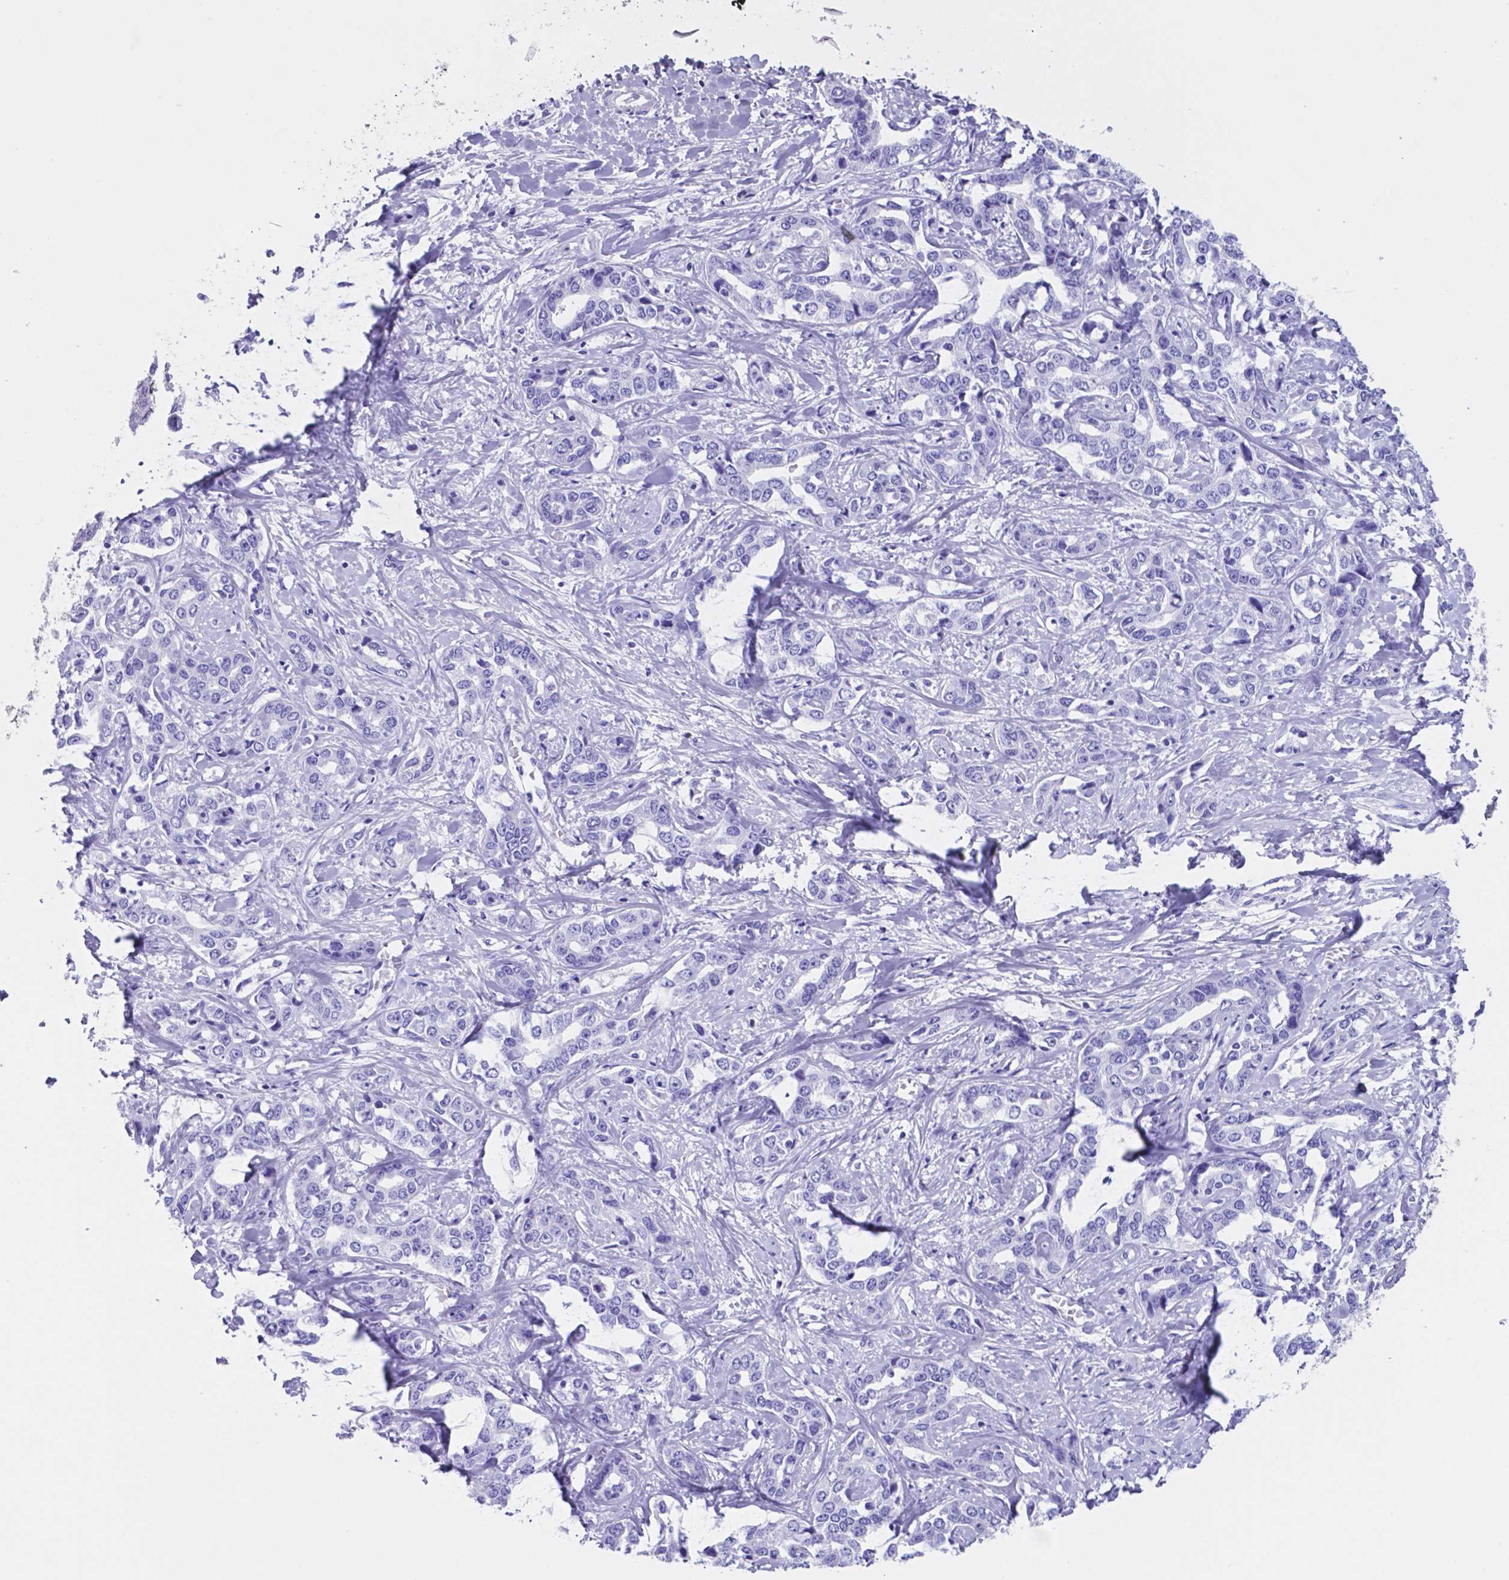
{"staining": {"intensity": "negative", "quantity": "none", "location": "none"}, "tissue": "liver cancer", "cell_type": "Tumor cells", "image_type": "cancer", "snomed": [{"axis": "morphology", "description": "Cholangiocarcinoma"}, {"axis": "topography", "description": "Liver"}], "caption": "Tumor cells show no significant protein staining in liver cancer.", "gene": "DNAAF8", "patient": {"sex": "male", "age": 59}}